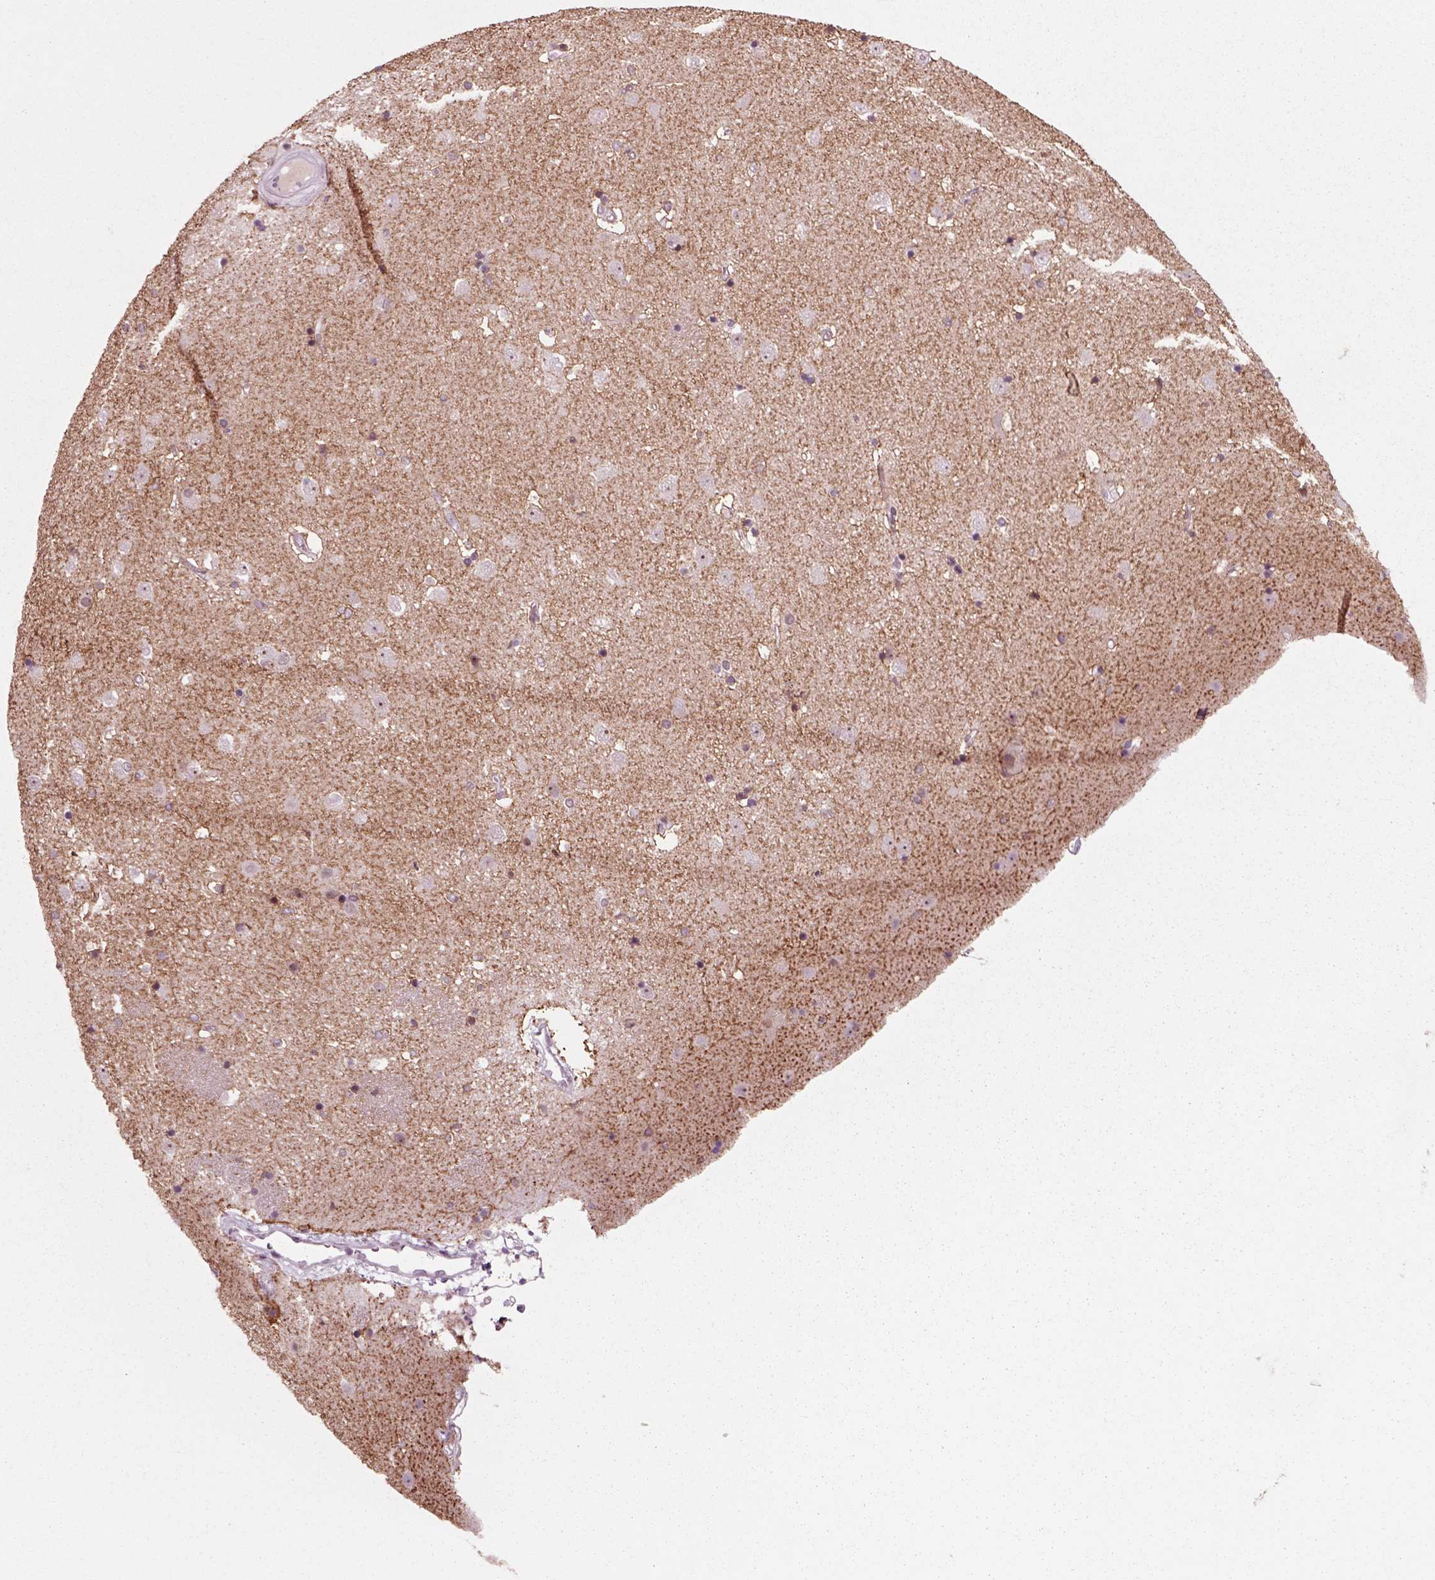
{"staining": {"intensity": "negative", "quantity": "none", "location": "none"}, "tissue": "caudate", "cell_type": "Glial cells", "image_type": "normal", "snomed": [{"axis": "morphology", "description": "Normal tissue, NOS"}, {"axis": "topography", "description": "Lateral ventricle wall"}], "caption": "This is an immunohistochemistry (IHC) photomicrograph of normal human caudate. There is no positivity in glial cells.", "gene": "CHGB", "patient": {"sex": "male", "age": 51}}